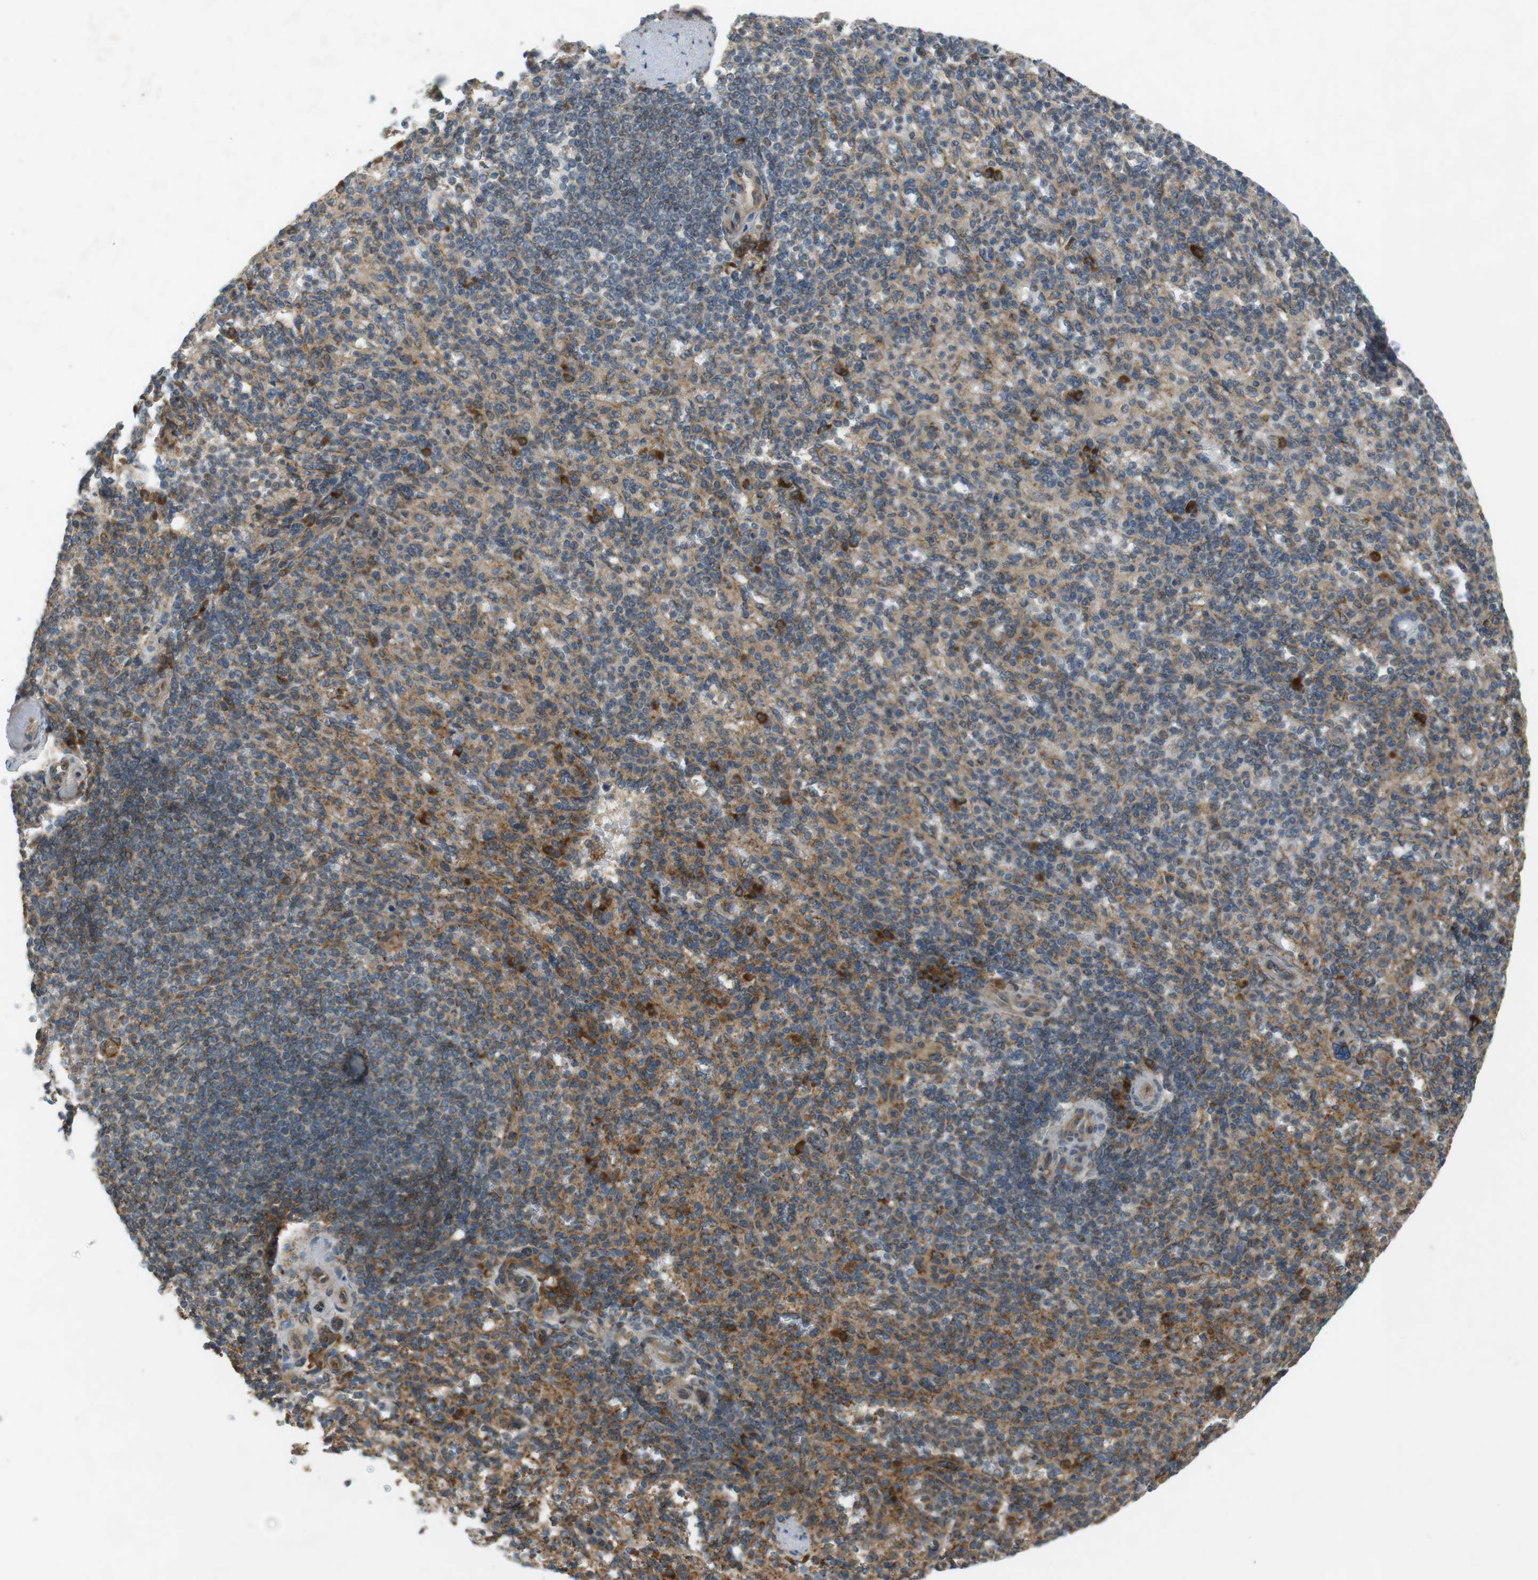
{"staining": {"intensity": "moderate", "quantity": ">75%", "location": "cytoplasmic/membranous"}, "tissue": "spleen", "cell_type": "Cells in red pulp", "image_type": "normal", "snomed": [{"axis": "morphology", "description": "Normal tissue, NOS"}, {"axis": "topography", "description": "Spleen"}], "caption": "About >75% of cells in red pulp in unremarkable spleen show moderate cytoplasmic/membranous protein staining as visualized by brown immunohistochemical staining.", "gene": "SLC41A1", "patient": {"sex": "female", "age": 74}}